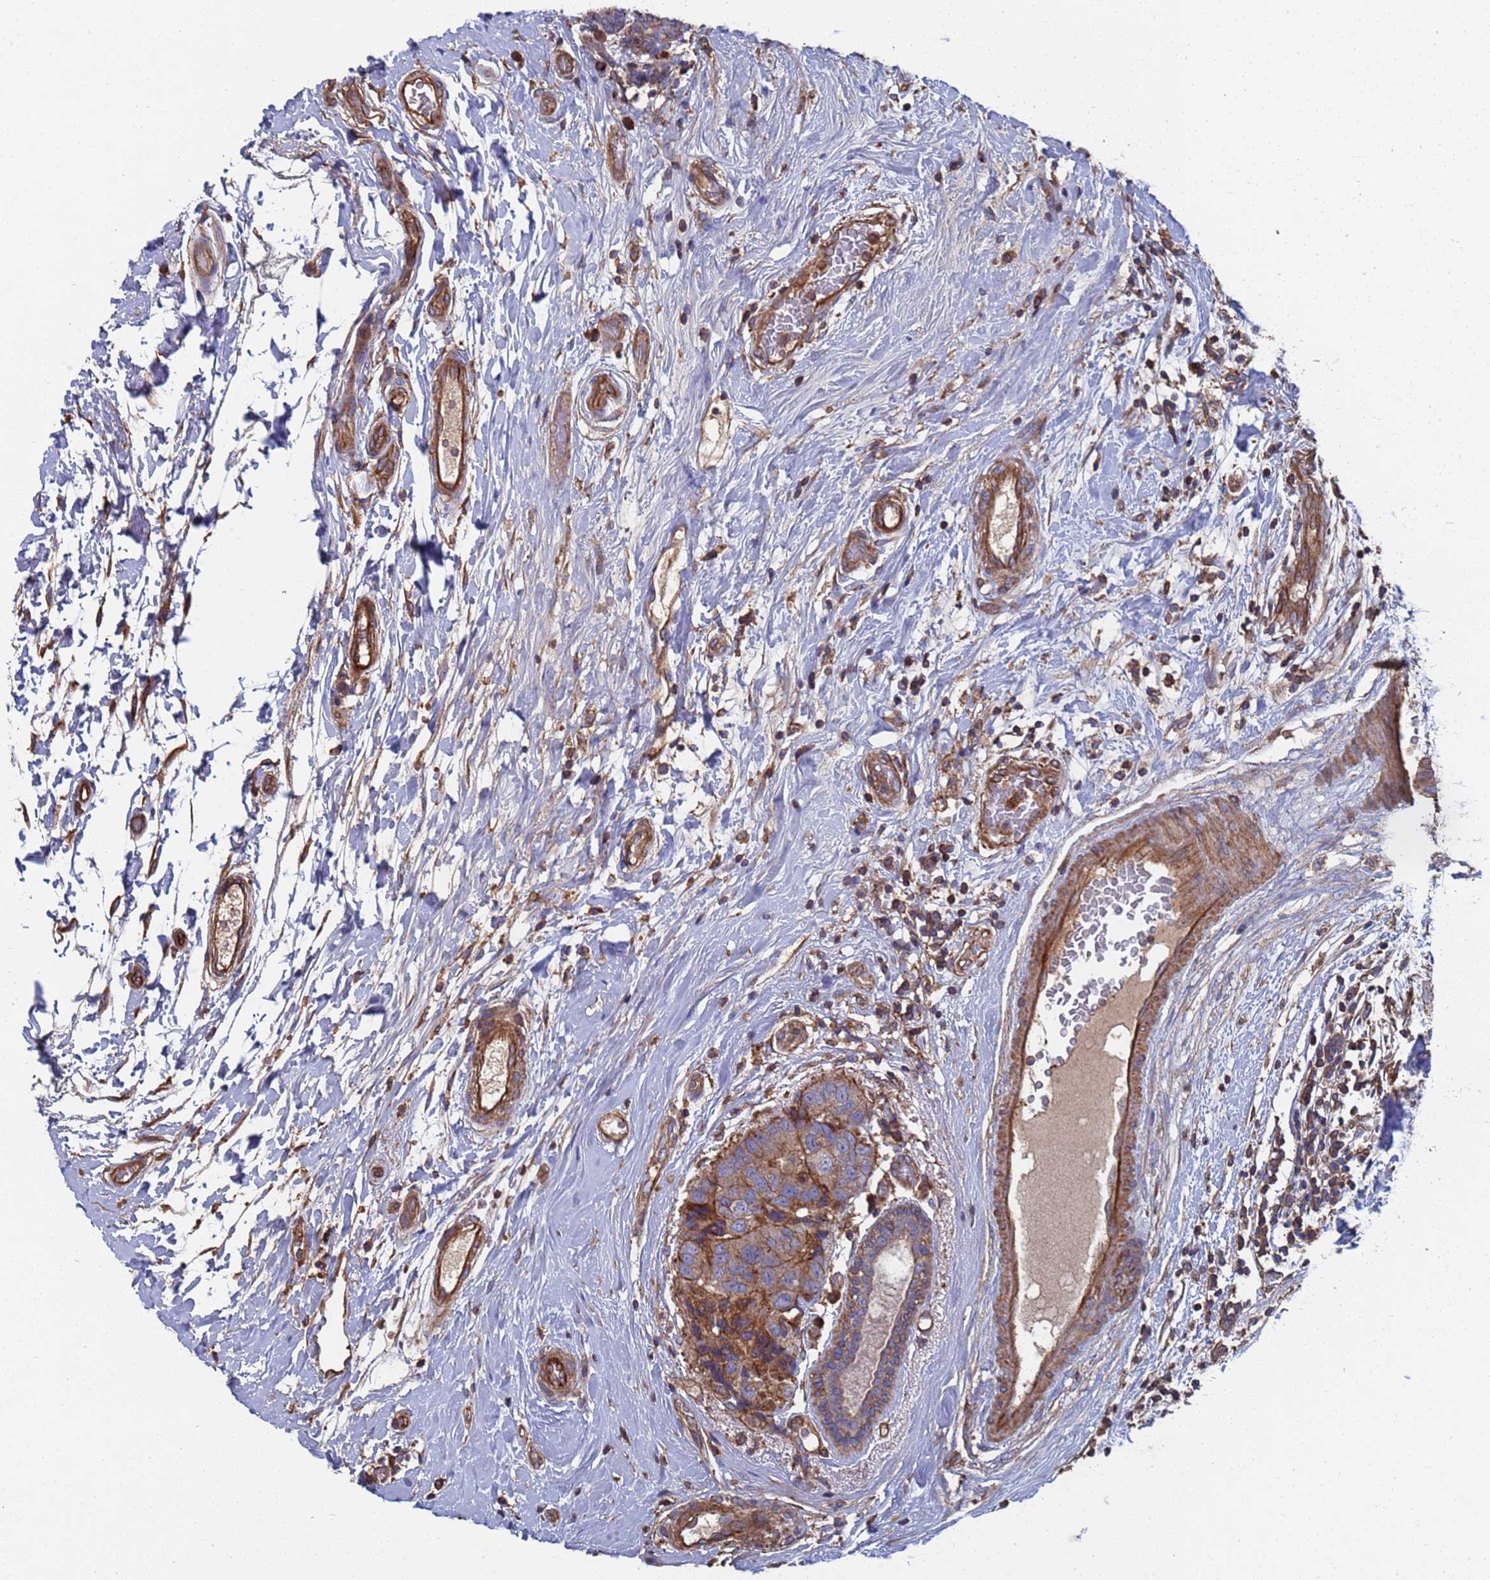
{"staining": {"intensity": "moderate", "quantity": "25%-75%", "location": "cytoplasmic/membranous"}, "tissue": "breast cancer", "cell_type": "Tumor cells", "image_type": "cancer", "snomed": [{"axis": "morphology", "description": "Duct carcinoma"}, {"axis": "topography", "description": "Breast"}], "caption": "Immunohistochemical staining of invasive ductal carcinoma (breast) exhibits medium levels of moderate cytoplasmic/membranous protein staining in approximately 25%-75% of tumor cells.", "gene": "PYCR1", "patient": {"sex": "female", "age": 62}}